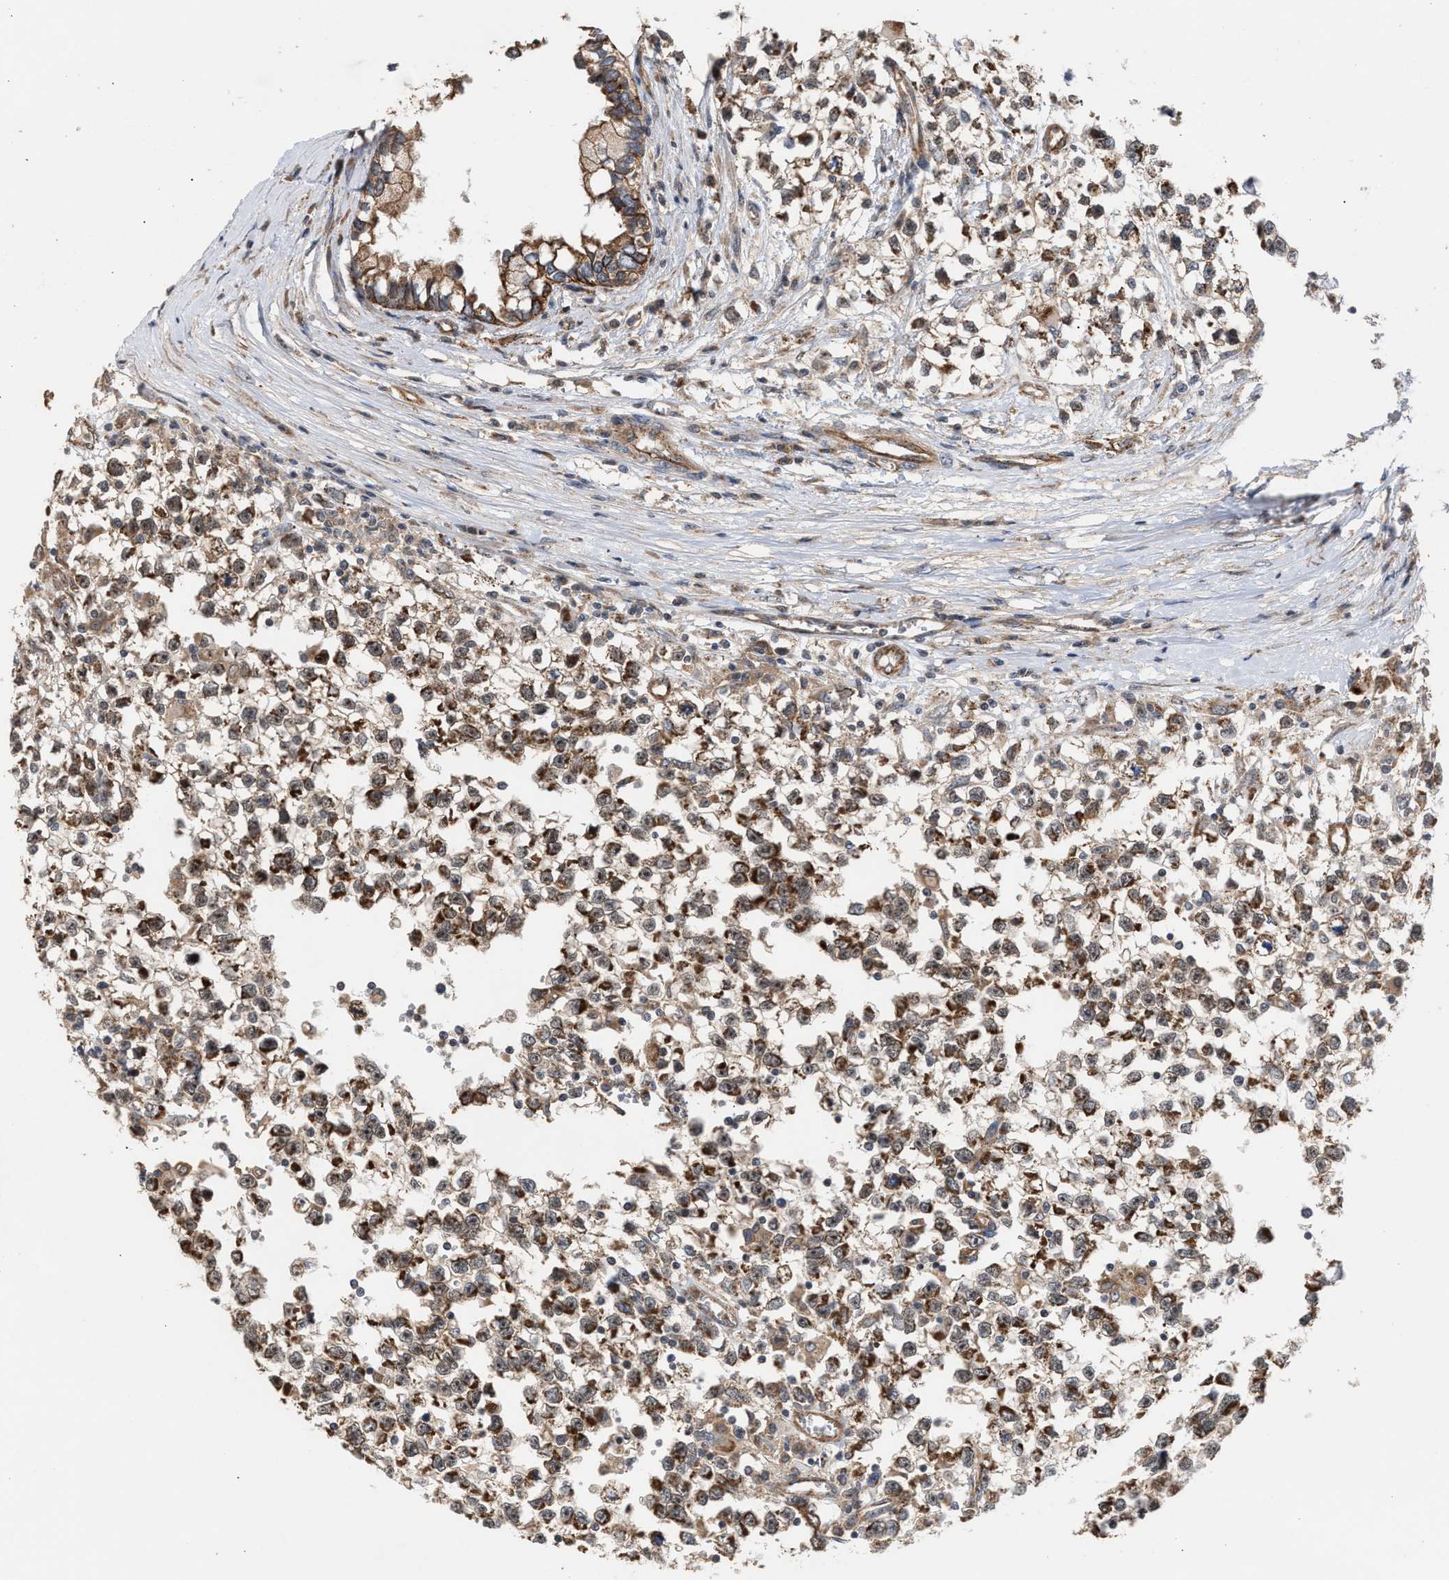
{"staining": {"intensity": "strong", "quantity": ">75%", "location": "cytoplasmic/membranous"}, "tissue": "testis cancer", "cell_type": "Tumor cells", "image_type": "cancer", "snomed": [{"axis": "morphology", "description": "Seminoma, NOS"}, {"axis": "morphology", "description": "Carcinoma, Embryonal, NOS"}, {"axis": "topography", "description": "Testis"}], "caption": "This histopathology image shows immunohistochemistry (IHC) staining of human embryonal carcinoma (testis), with high strong cytoplasmic/membranous expression in about >75% of tumor cells.", "gene": "EXOSC2", "patient": {"sex": "male", "age": 51}}